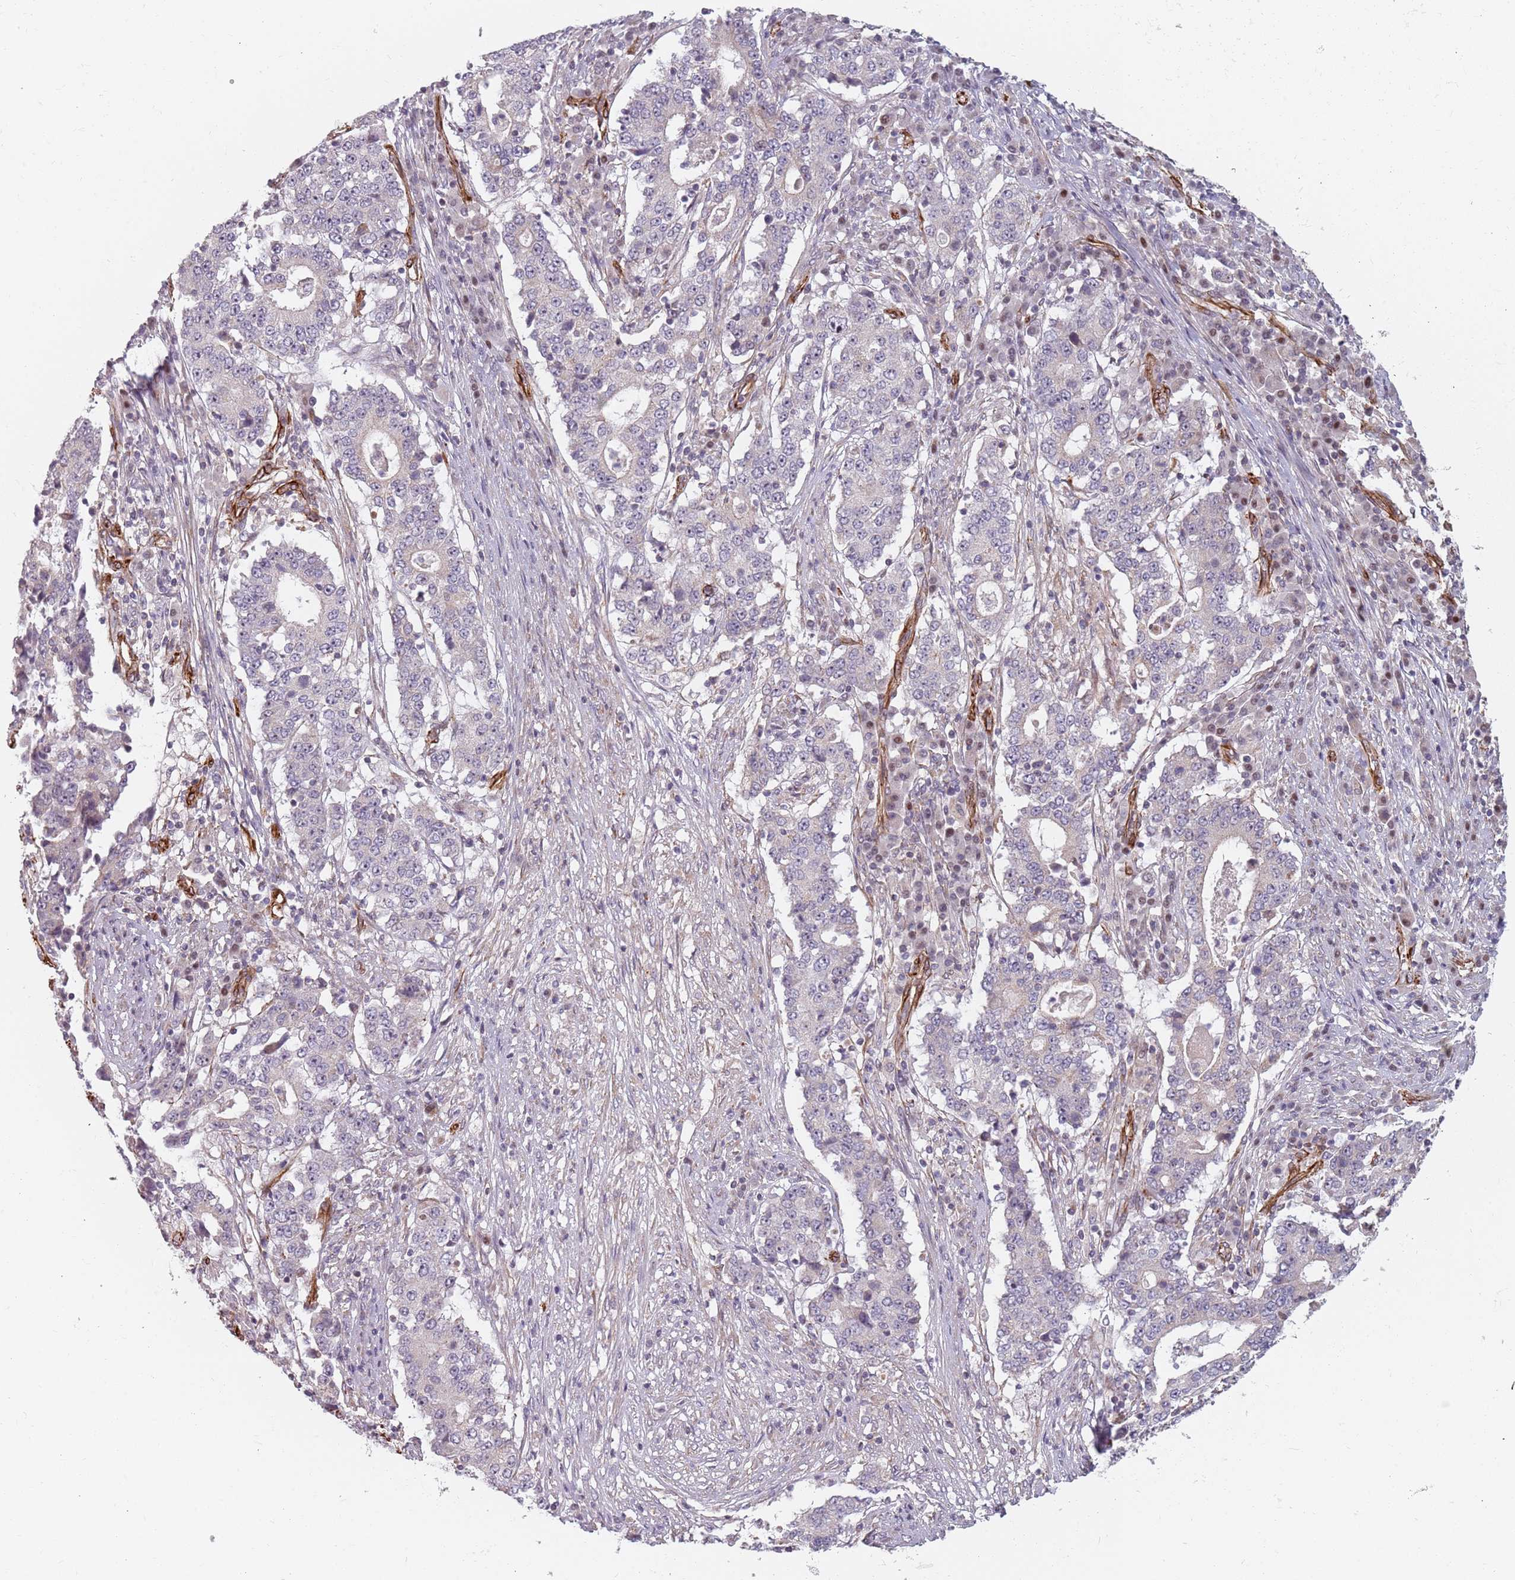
{"staining": {"intensity": "negative", "quantity": "none", "location": "none"}, "tissue": "stomach cancer", "cell_type": "Tumor cells", "image_type": "cancer", "snomed": [{"axis": "morphology", "description": "Adenocarcinoma, NOS"}, {"axis": "topography", "description": "Stomach"}], "caption": "Tumor cells show no significant positivity in adenocarcinoma (stomach). (DAB (3,3'-diaminobenzidine) immunohistochemistry (IHC), high magnification).", "gene": "GAS2L3", "patient": {"sex": "male", "age": 59}}